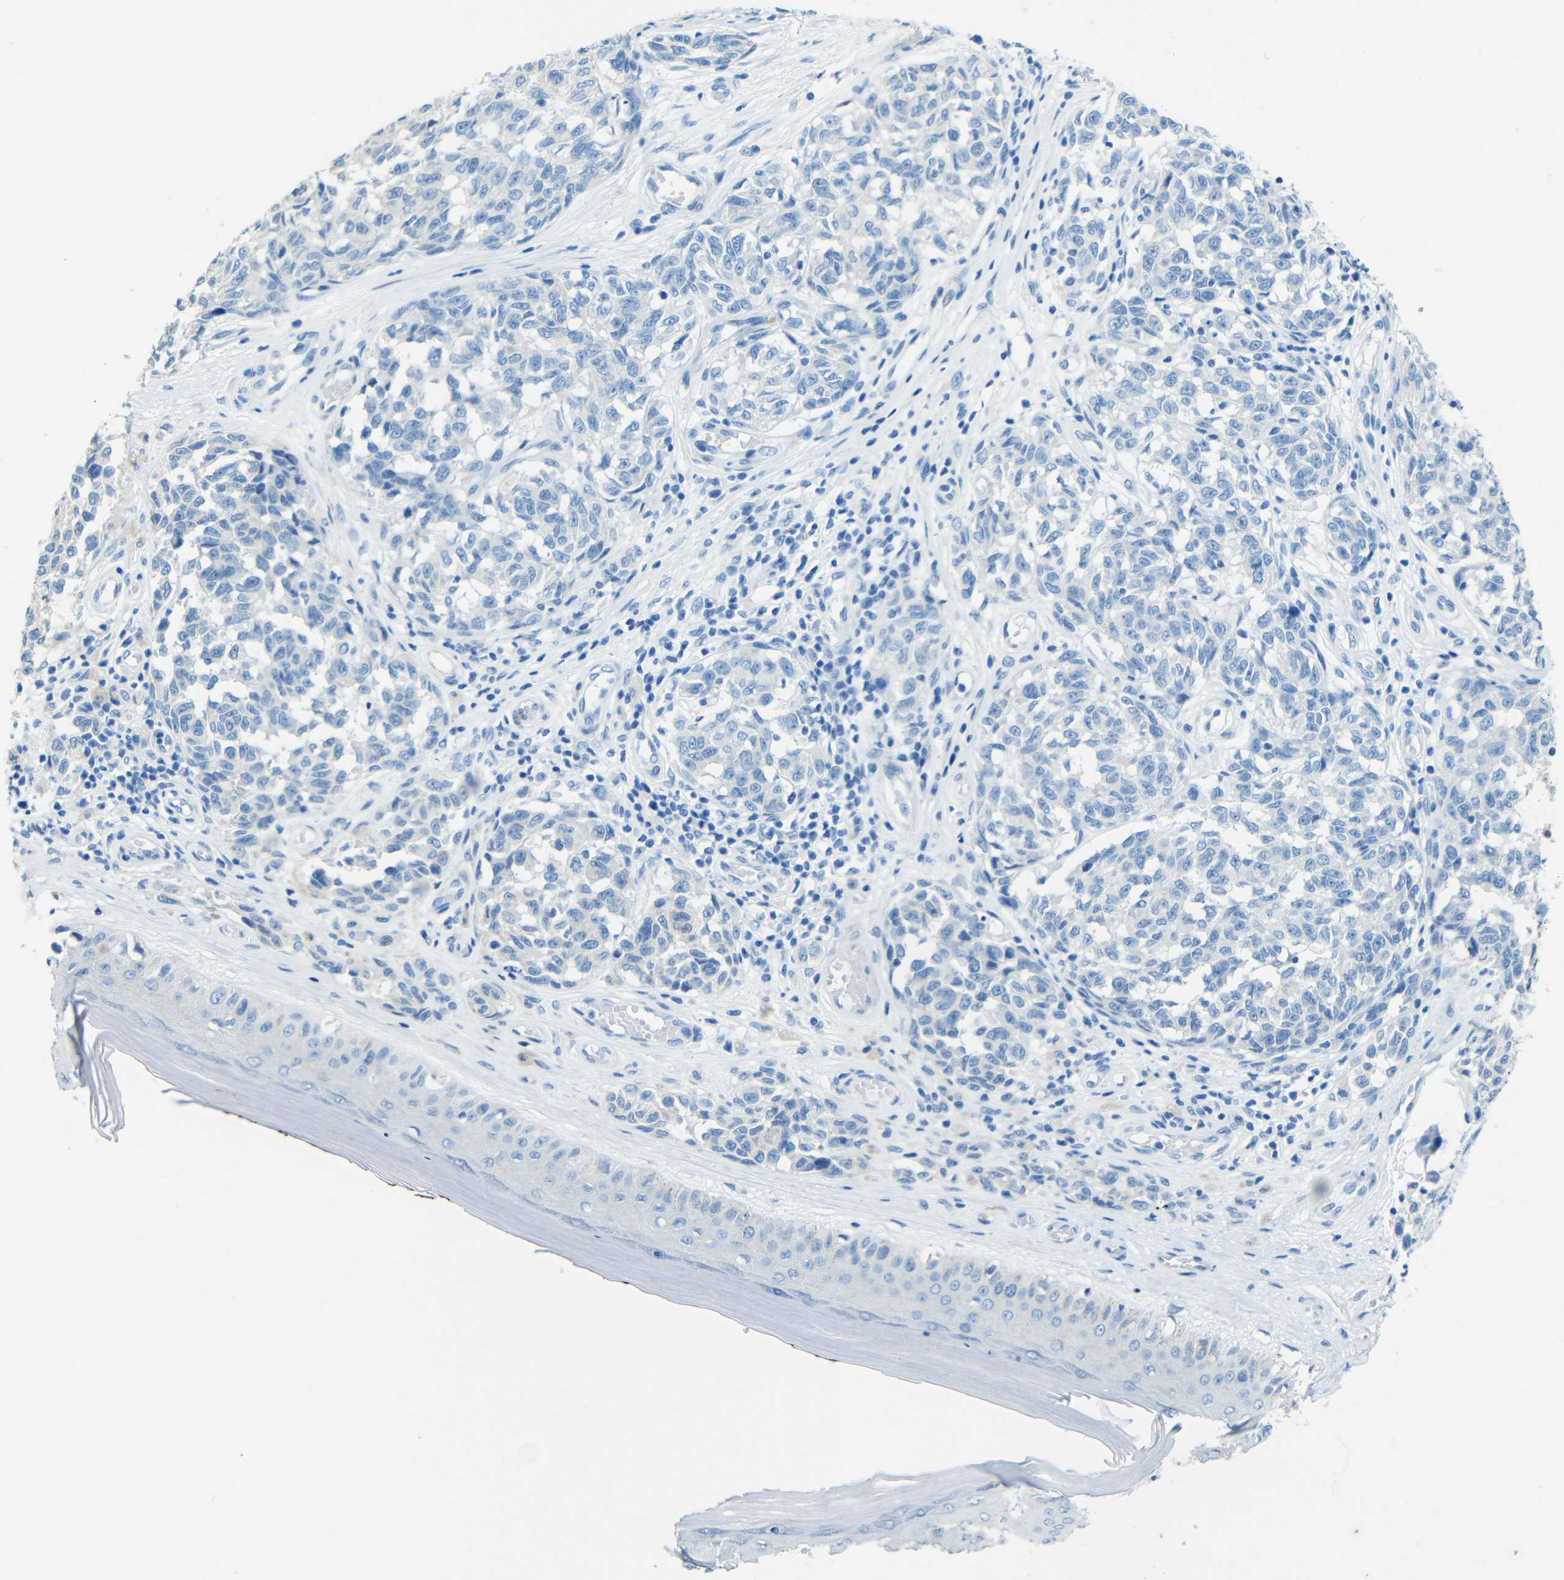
{"staining": {"intensity": "weak", "quantity": "<25%", "location": "cytoplasmic/membranous"}, "tissue": "melanoma", "cell_type": "Tumor cells", "image_type": "cancer", "snomed": [{"axis": "morphology", "description": "Malignant melanoma, NOS"}, {"axis": "topography", "description": "Skin"}], "caption": "A histopathology image of malignant melanoma stained for a protein demonstrates no brown staining in tumor cells. (Brightfield microscopy of DAB immunohistochemistry at high magnification).", "gene": "TUBB4B", "patient": {"sex": "female", "age": 64}}